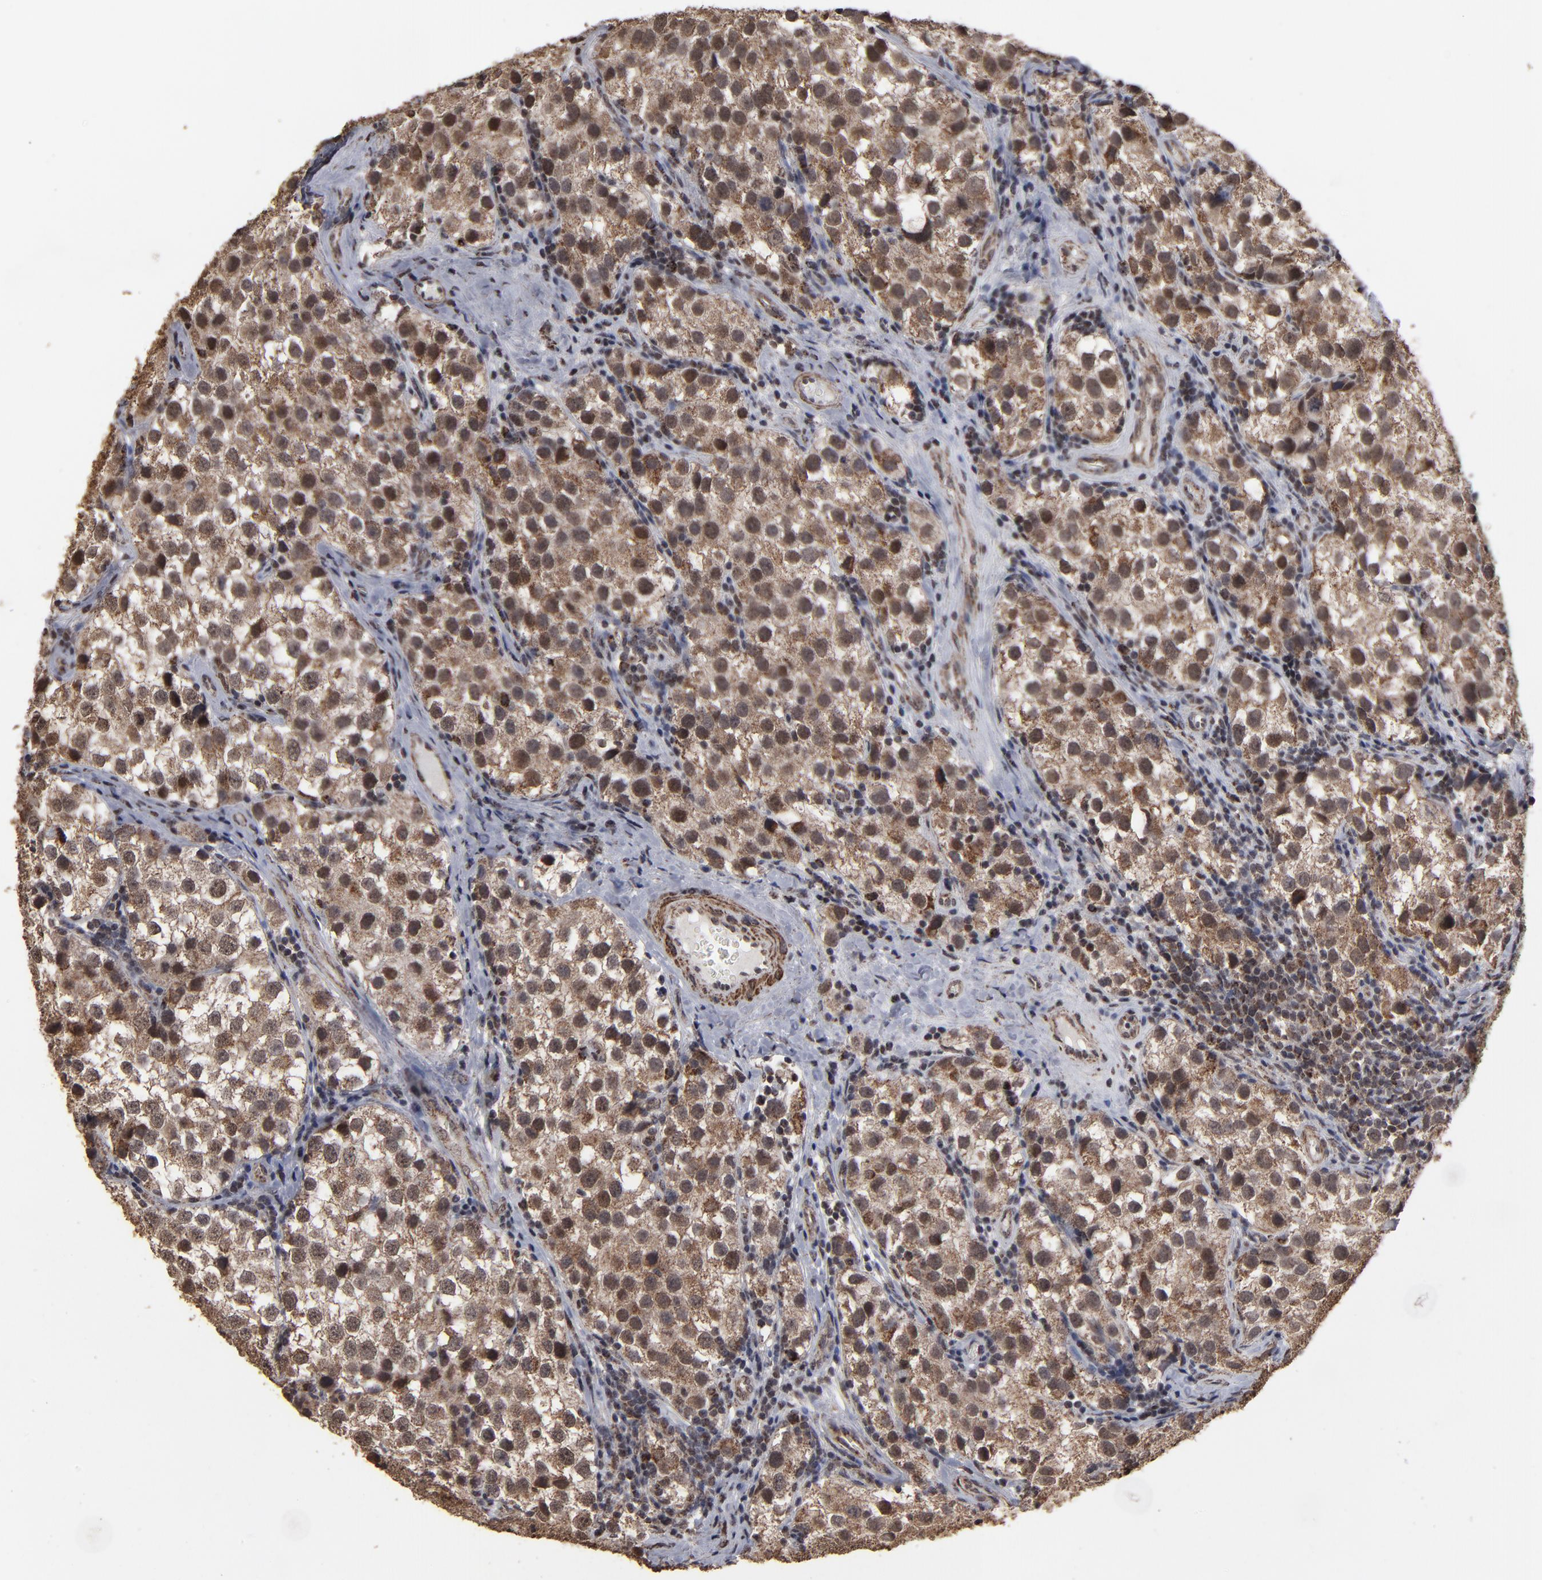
{"staining": {"intensity": "moderate", "quantity": ">75%", "location": "cytoplasmic/membranous,nuclear"}, "tissue": "testis cancer", "cell_type": "Tumor cells", "image_type": "cancer", "snomed": [{"axis": "morphology", "description": "Seminoma, NOS"}, {"axis": "topography", "description": "Testis"}], "caption": "Moderate cytoplasmic/membranous and nuclear protein expression is identified in approximately >75% of tumor cells in testis cancer.", "gene": "BNIP3", "patient": {"sex": "male", "age": 39}}